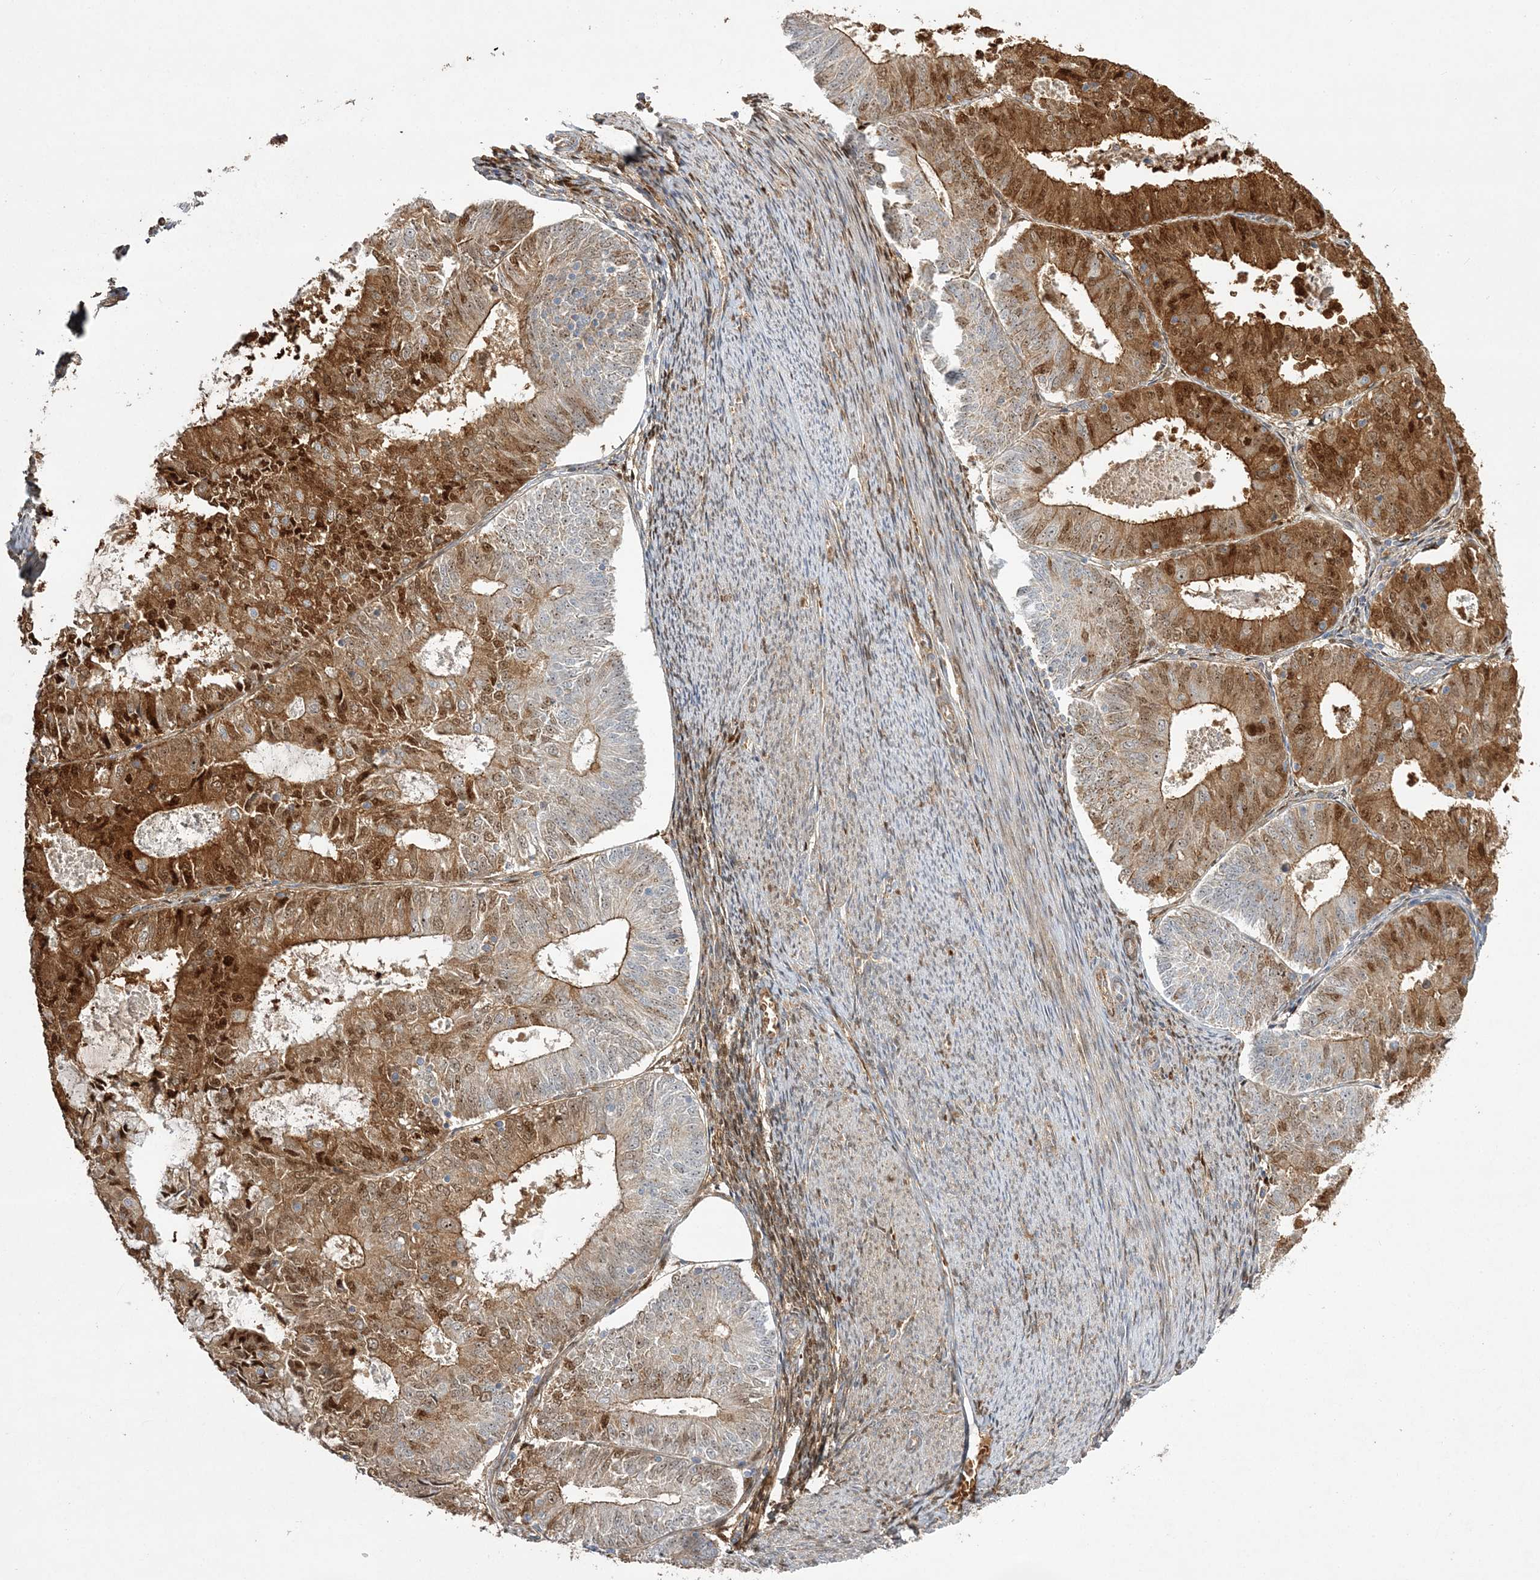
{"staining": {"intensity": "strong", "quantity": ">75%", "location": "cytoplasmic/membranous,nuclear"}, "tissue": "endometrial cancer", "cell_type": "Tumor cells", "image_type": "cancer", "snomed": [{"axis": "morphology", "description": "Adenocarcinoma, NOS"}, {"axis": "topography", "description": "Endometrium"}], "caption": "Endometrial cancer was stained to show a protein in brown. There is high levels of strong cytoplasmic/membranous and nuclear staining in about >75% of tumor cells.", "gene": "NPM3", "patient": {"sex": "female", "age": 57}}